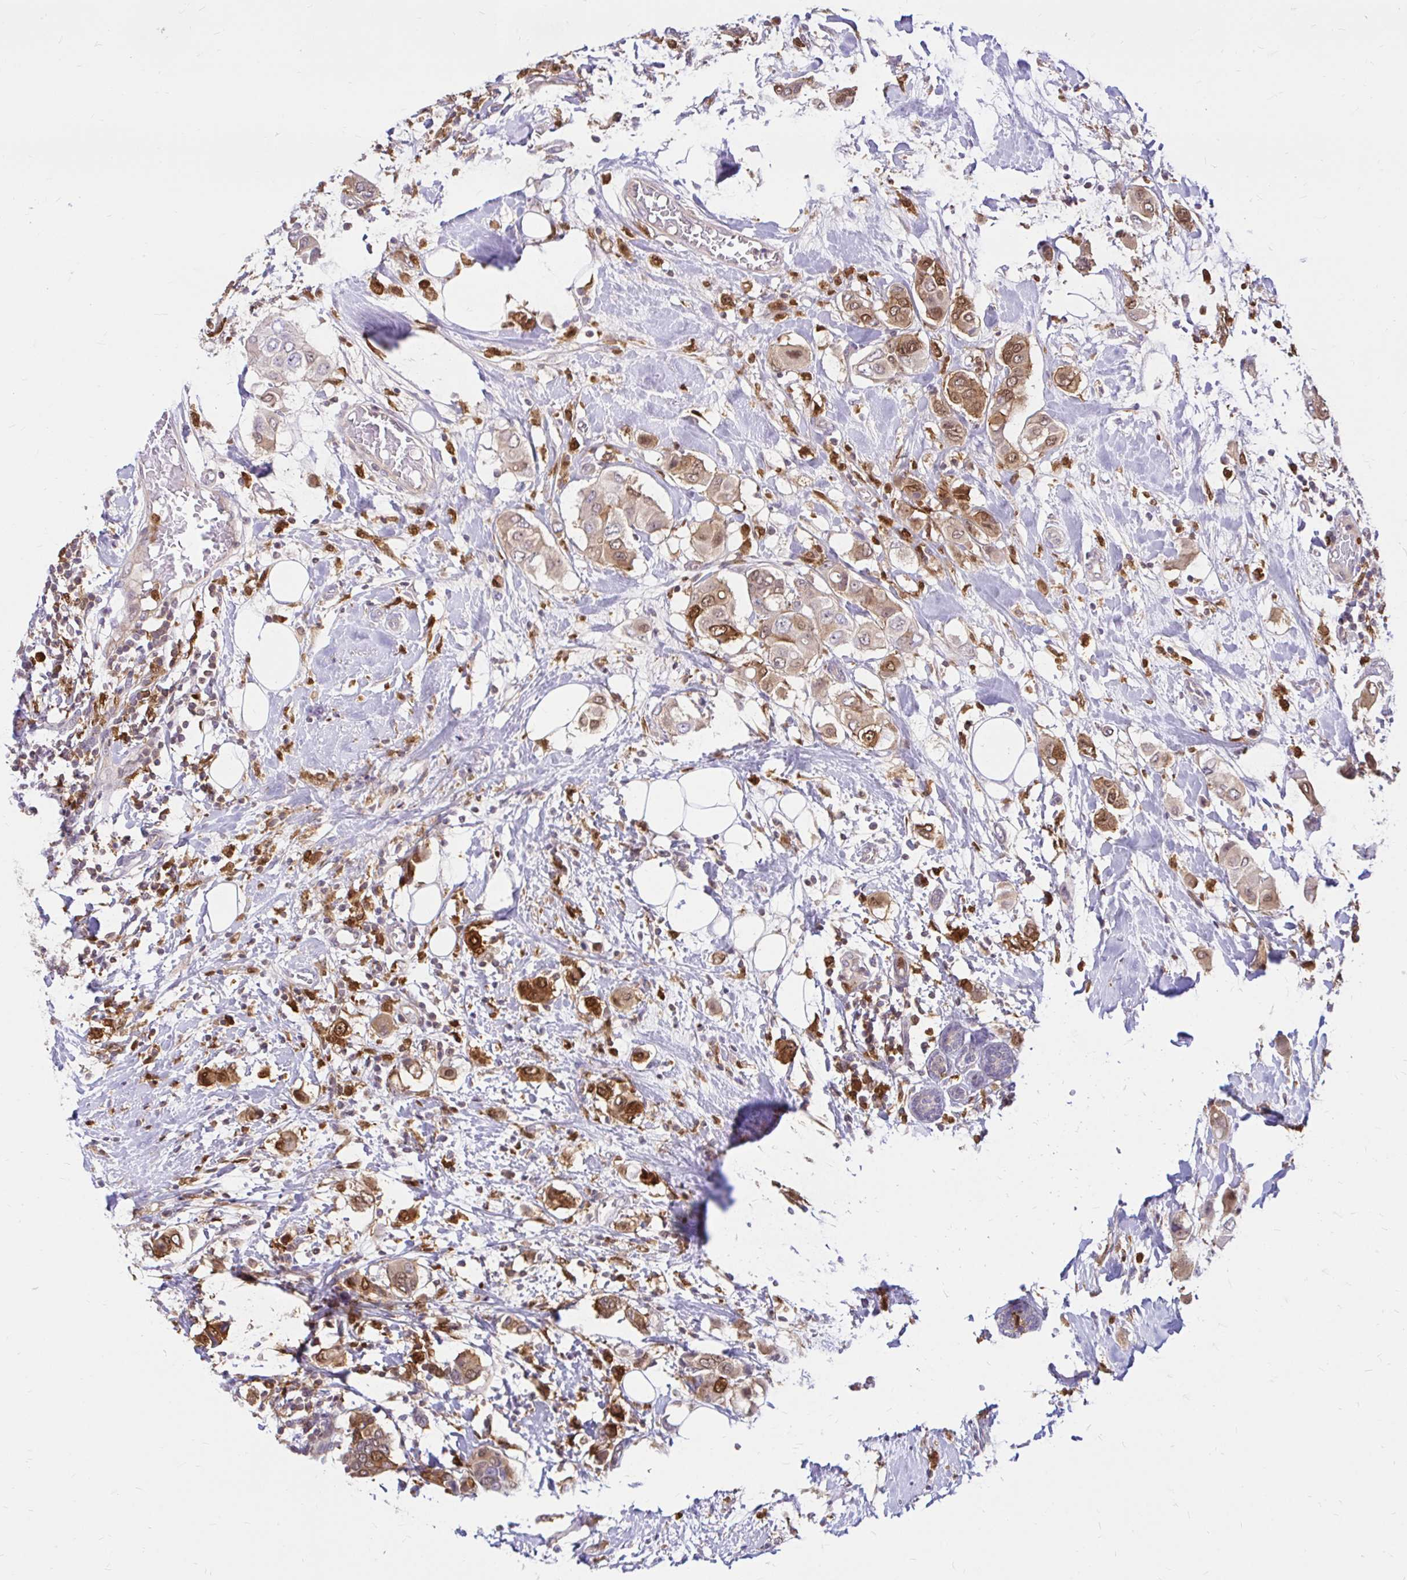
{"staining": {"intensity": "moderate", "quantity": "25%-75%", "location": "cytoplasmic/membranous,nuclear"}, "tissue": "breast cancer", "cell_type": "Tumor cells", "image_type": "cancer", "snomed": [{"axis": "morphology", "description": "Lobular carcinoma"}, {"axis": "topography", "description": "Breast"}], "caption": "Tumor cells show moderate cytoplasmic/membranous and nuclear expression in about 25%-75% of cells in breast lobular carcinoma. Immunohistochemistry (ihc) stains the protein of interest in brown and the nuclei are stained blue.", "gene": "PYCARD", "patient": {"sex": "female", "age": 51}}